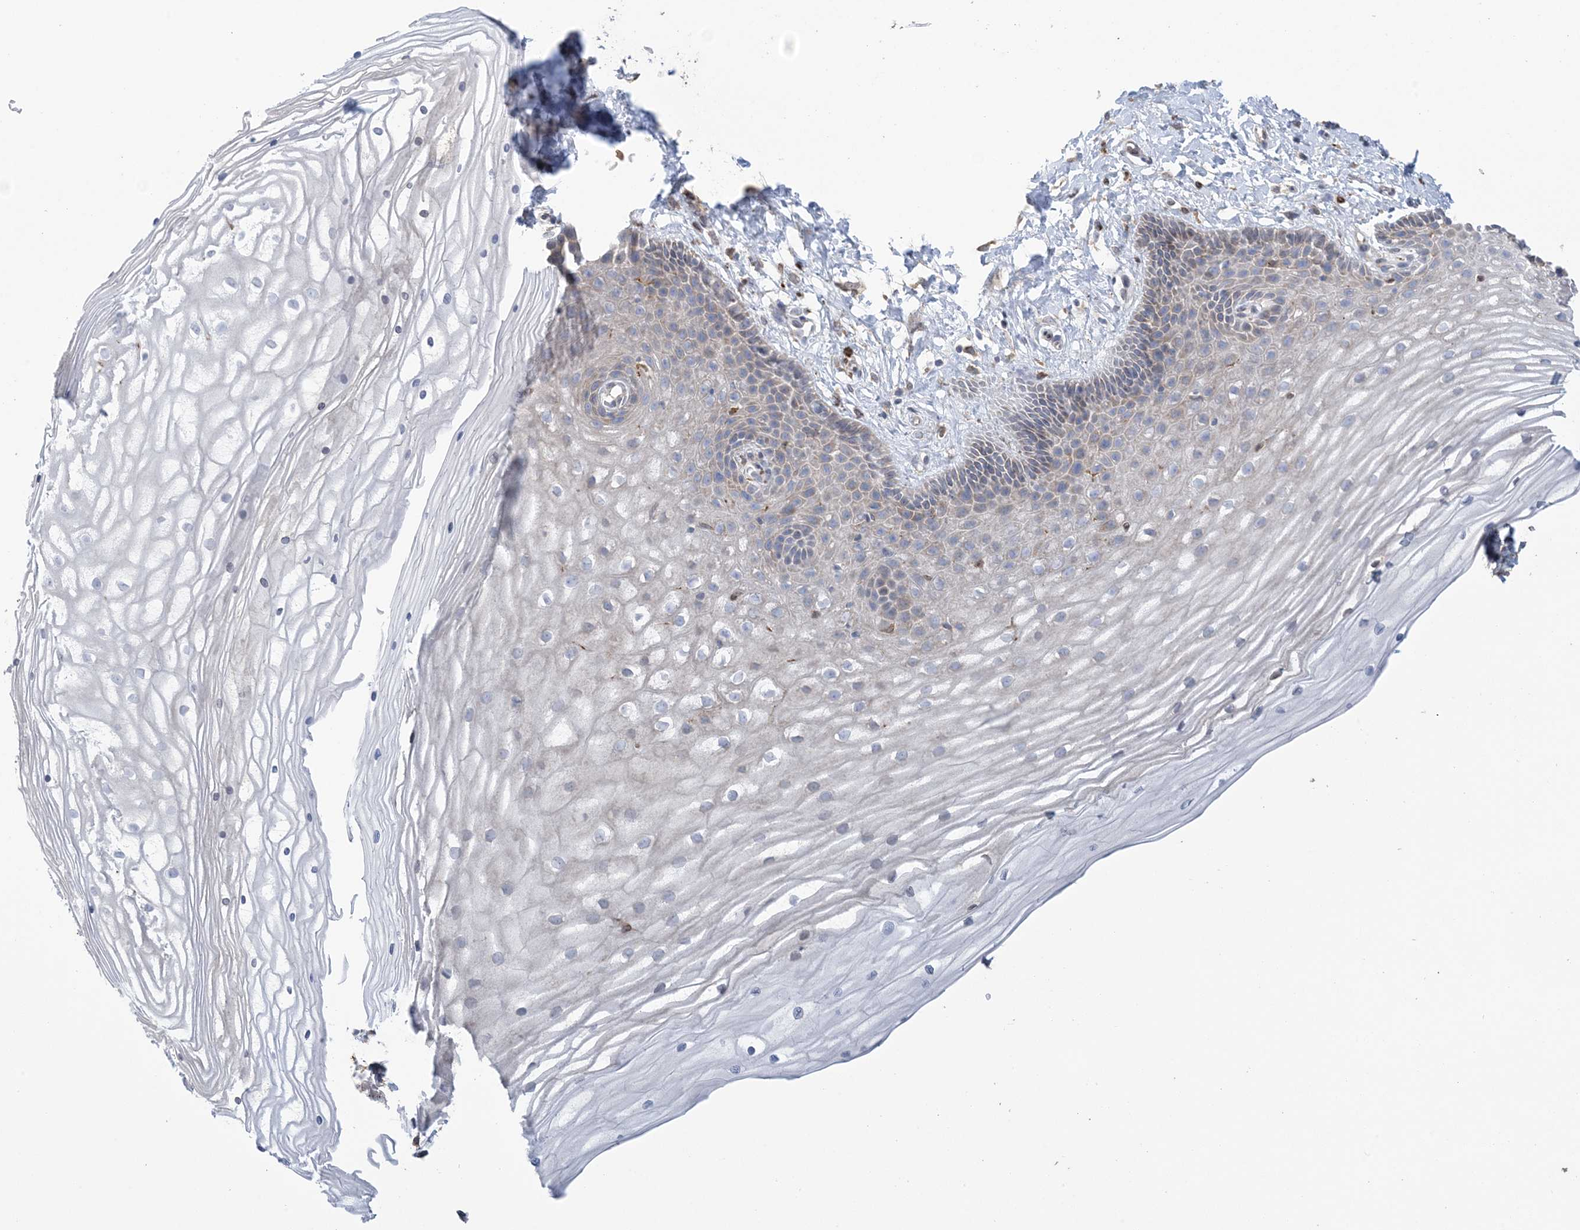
{"staining": {"intensity": "negative", "quantity": "none", "location": "none"}, "tissue": "vagina", "cell_type": "Squamous epithelial cells", "image_type": "normal", "snomed": [{"axis": "morphology", "description": "Normal tissue, NOS"}, {"axis": "topography", "description": "Vagina"}, {"axis": "topography", "description": "Cervix"}], "caption": "The photomicrograph shows no staining of squamous epithelial cells in unremarkable vagina. (Immunohistochemistry, brightfield microscopy, high magnification).", "gene": "SHANK1", "patient": {"sex": "female", "age": 40}}